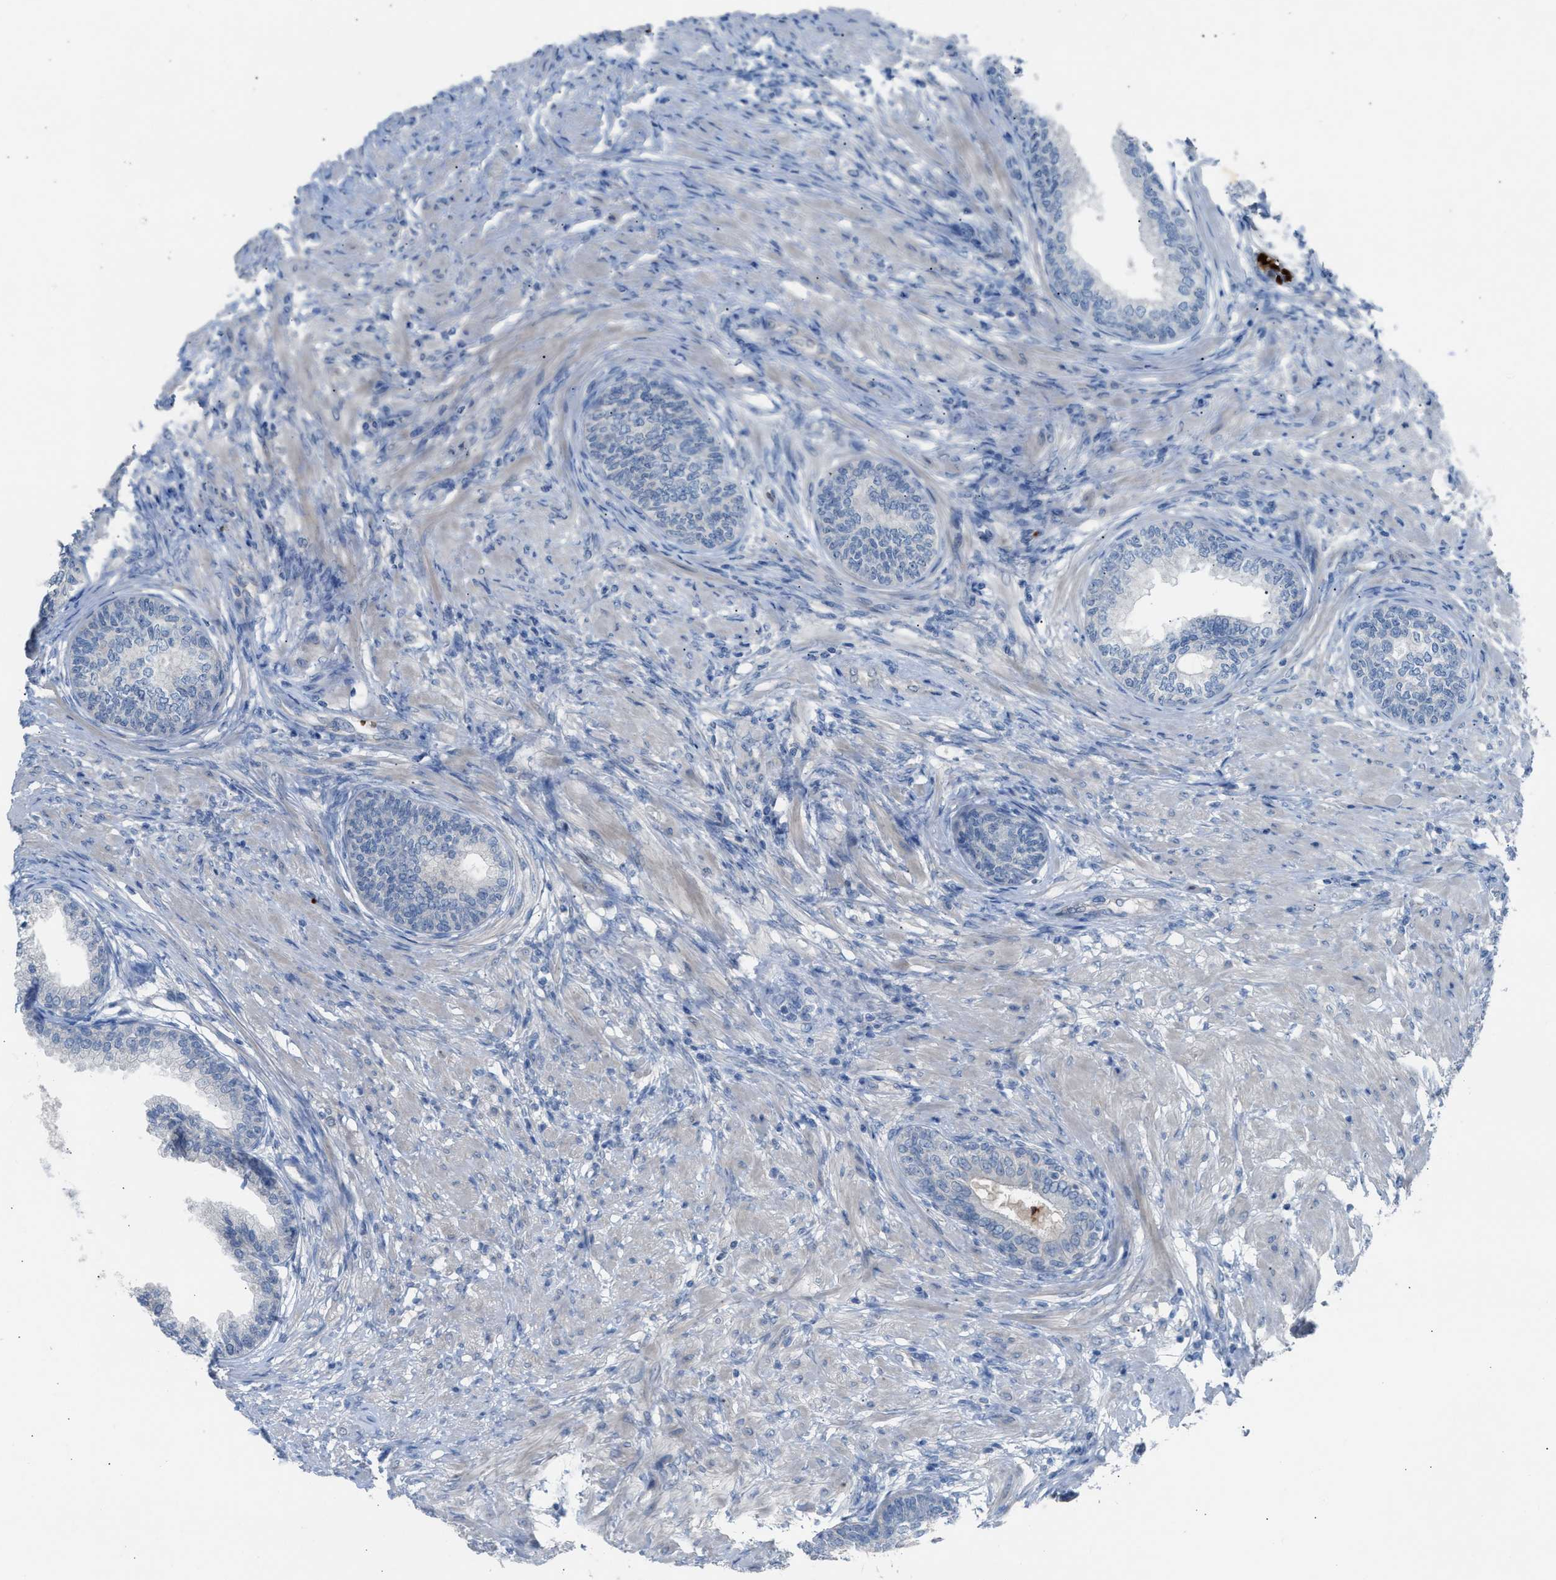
{"staining": {"intensity": "negative", "quantity": "none", "location": "none"}, "tissue": "prostate", "cell_type": "Glandular cells", "image_type": "normal", "snomed": [{"axis": "morphology", "description": "Normal tissue, NOS"}, {"axis": "topography", "description": "Prostate"}], "caption": "Prostate stained for a protein using IHC shows no positivity glandular cells.", "gene": "CFAP77", "patient": {"sex": "male", "age": 76}}